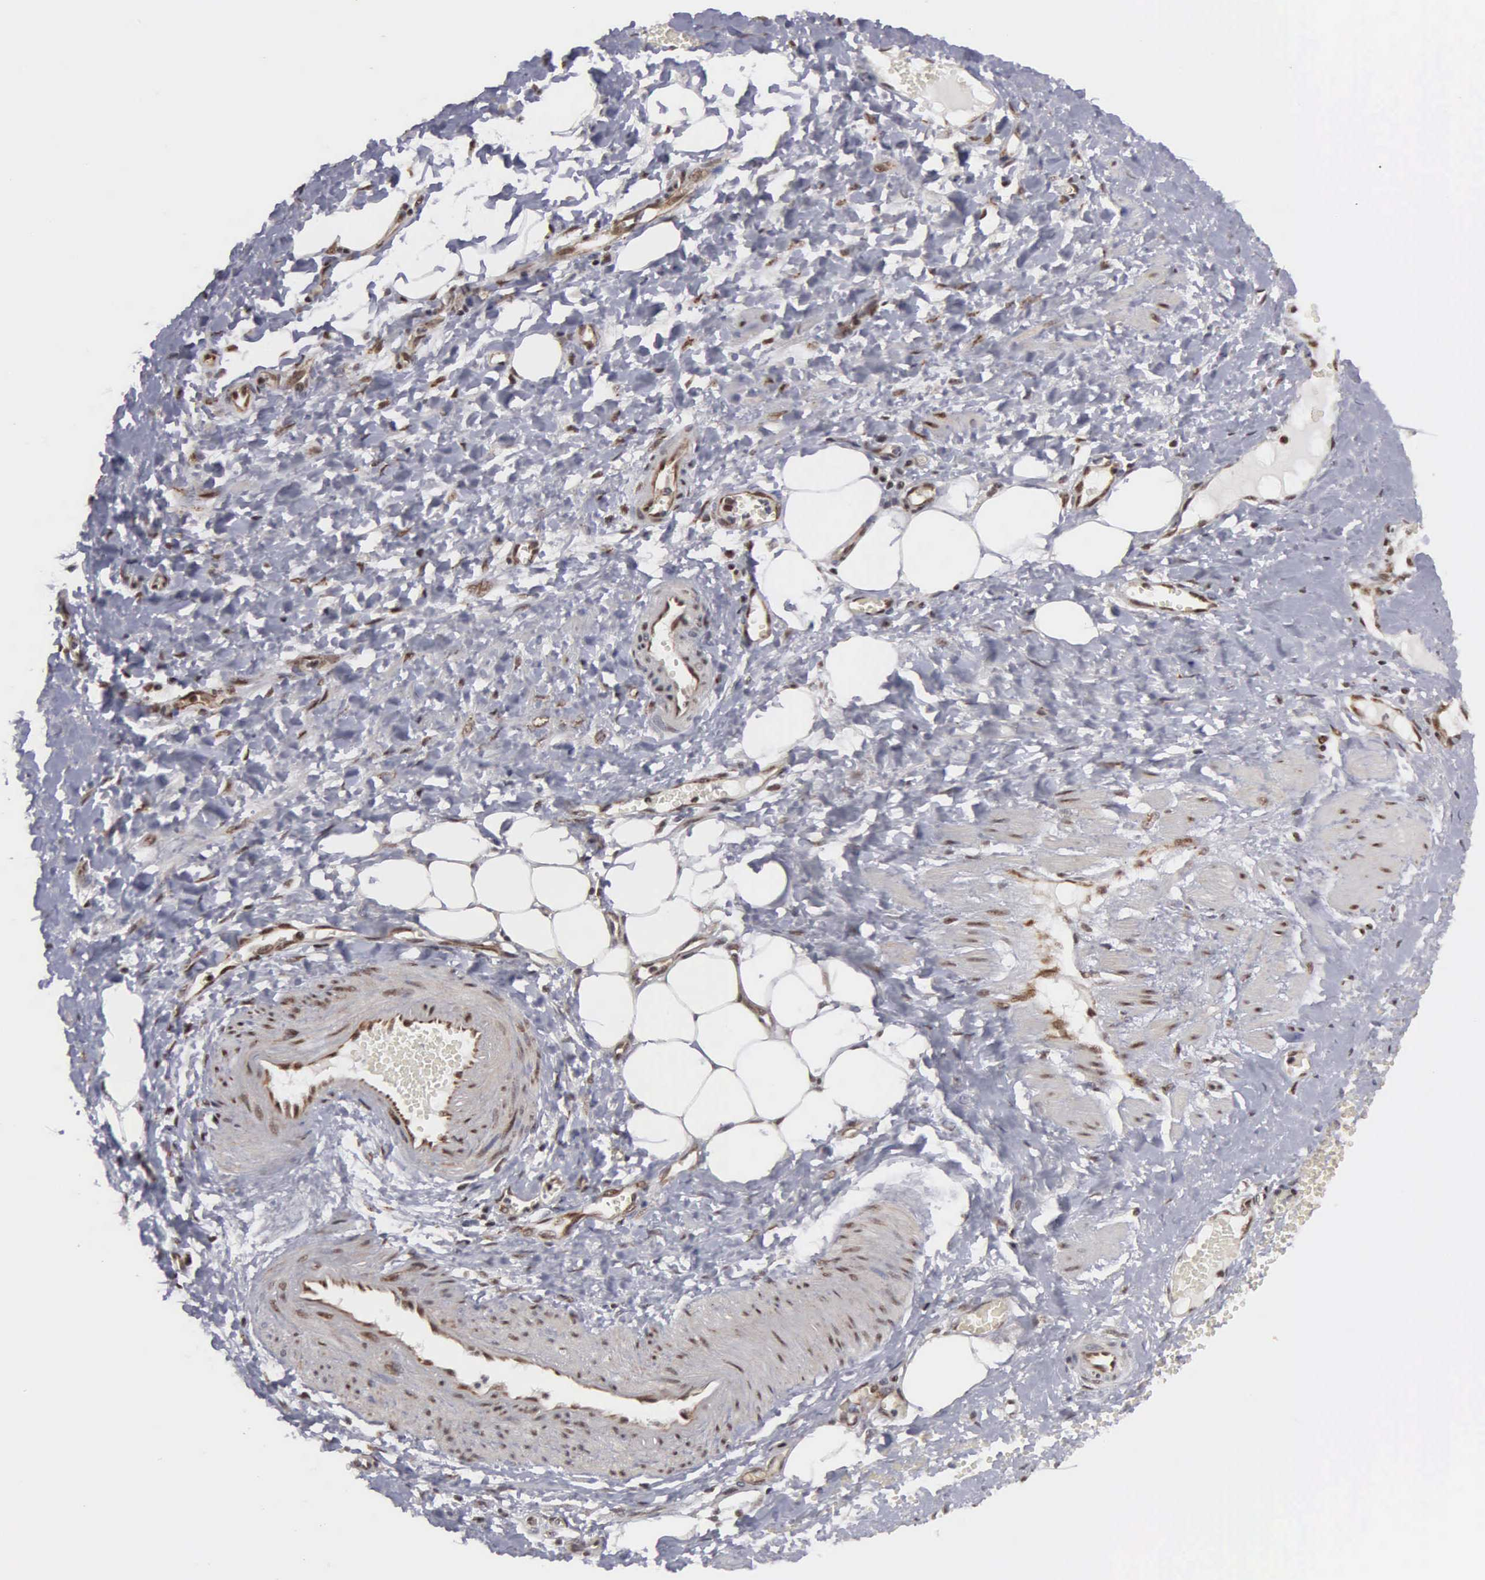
{"staining": {"intensity": "moderate", "quantity": "25%-75%", "location": "nuclear"}, "tissue": "smooth muscle", "cell_type": "Smooth muscle cells", "image_type": "normal", "snomed": [{"axis": "morphology", "description": "Normal tissue, NOS"}, {"axis": "topography", "description": "Uterus"}], "caption": "The image exhibits staining of normal smooth muscle, revealing moderate nuclear protein staining (brown color) within smooth muscle cells. (DAB = brown stain, brightfield microscopy at high magnification).", "gene": "GTF2A1", "patient": {"sex": "female", "age": 56}}